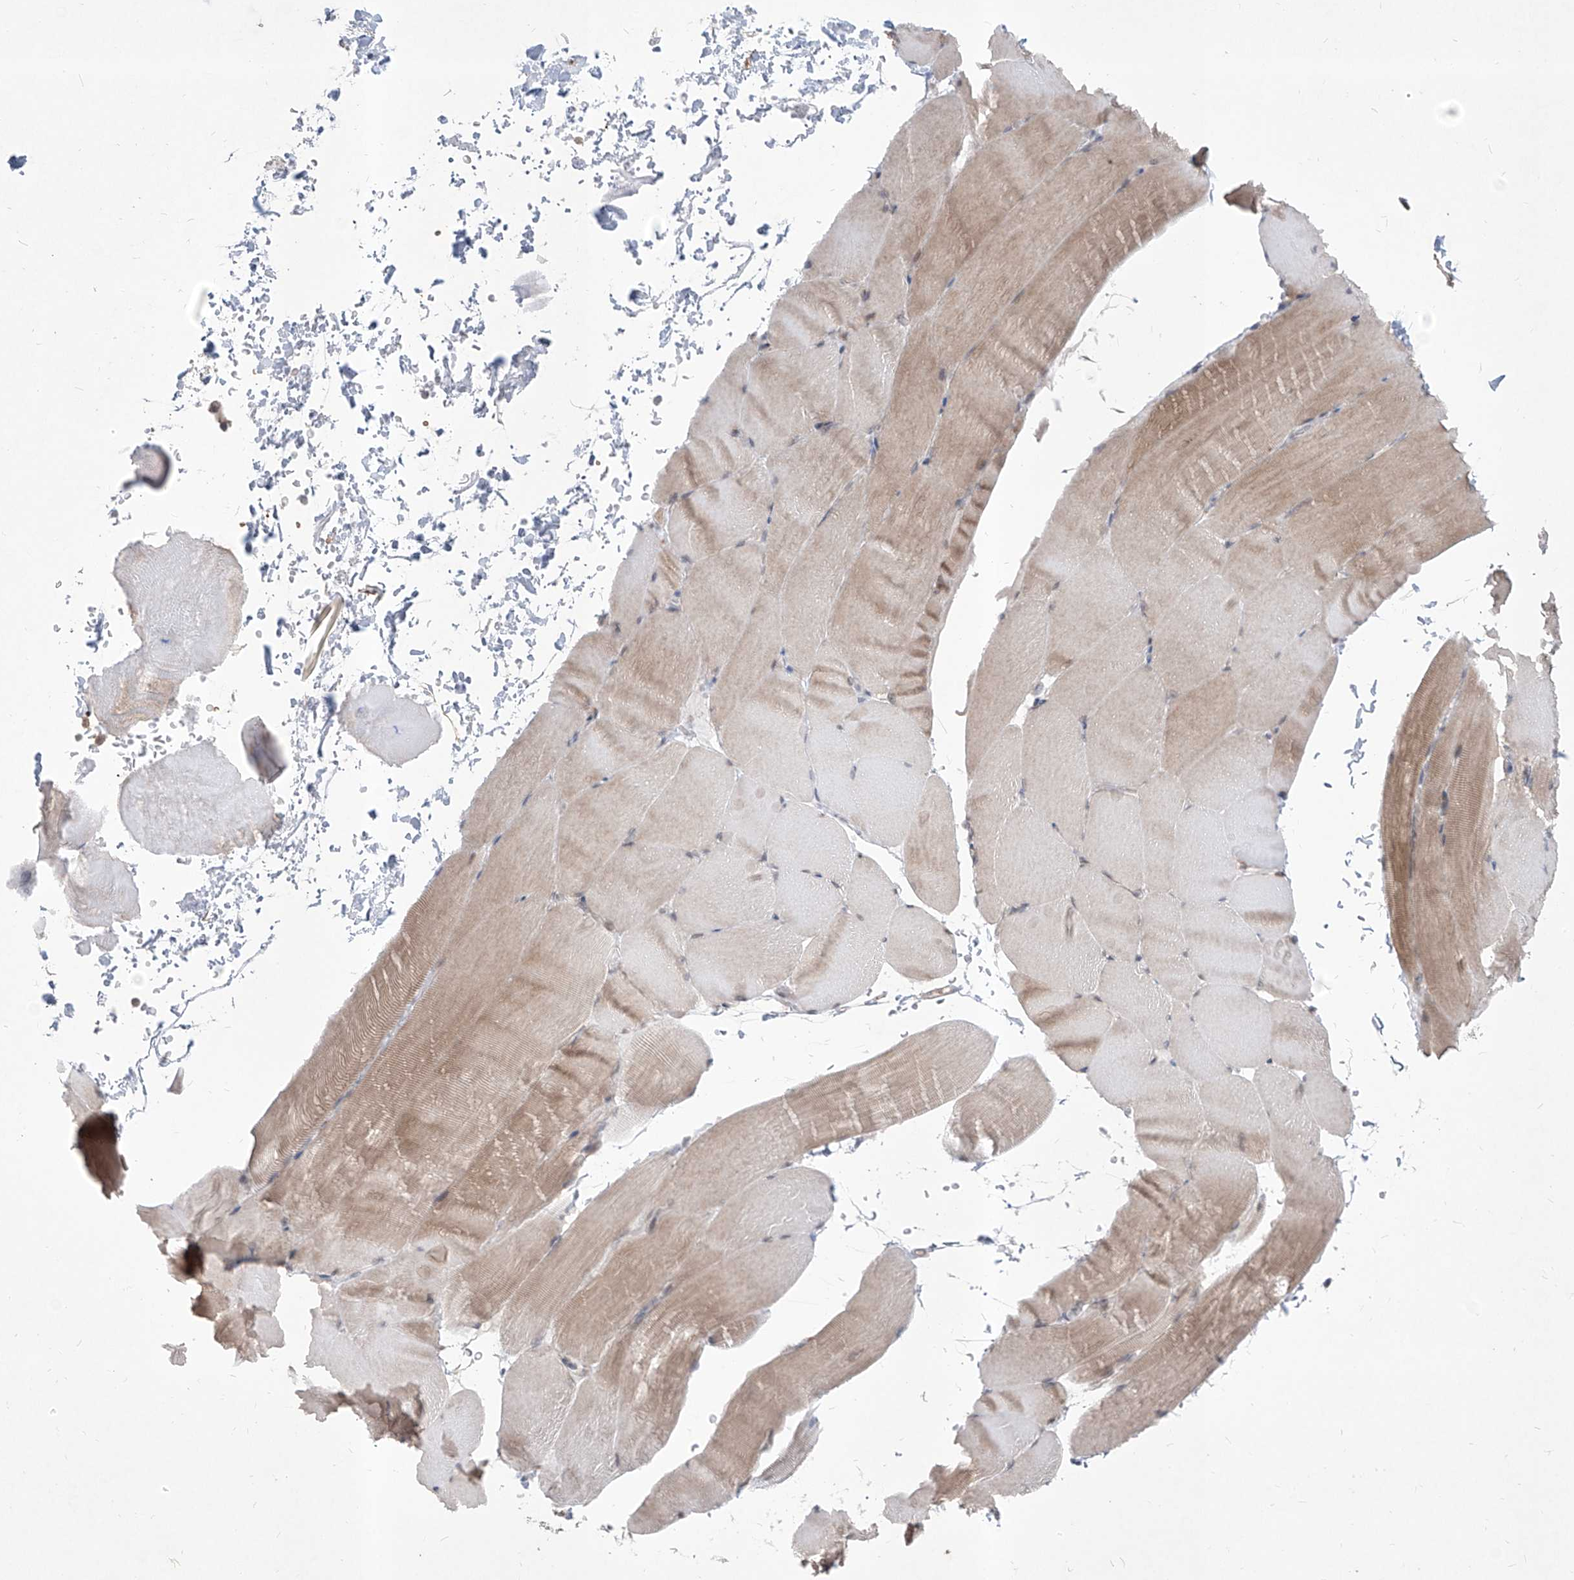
{"staining": {"intensity": "weak", "quantity": "25%-75%", "location": "cytoplasmic/membranous"}, "tissue": "skeletal muscle", "cell_type": "Myocytes", "image_type": "normal", "snomed": [{"axis": "morphology", "description": "Normal tissue, NOS"}, {"axis": "topography", "description": "Skeletal muscle"}, {"axis": "topography", "description": "Parathyroid gland"}], "caption": "The histopathology image reveals a brown stain indicating the presence of a protein in the cytoplasmic/membranous of myocytes in skeletal muscle.", "gene": "ZBTB48", "patient": {"sex": "female", "age": 37}}